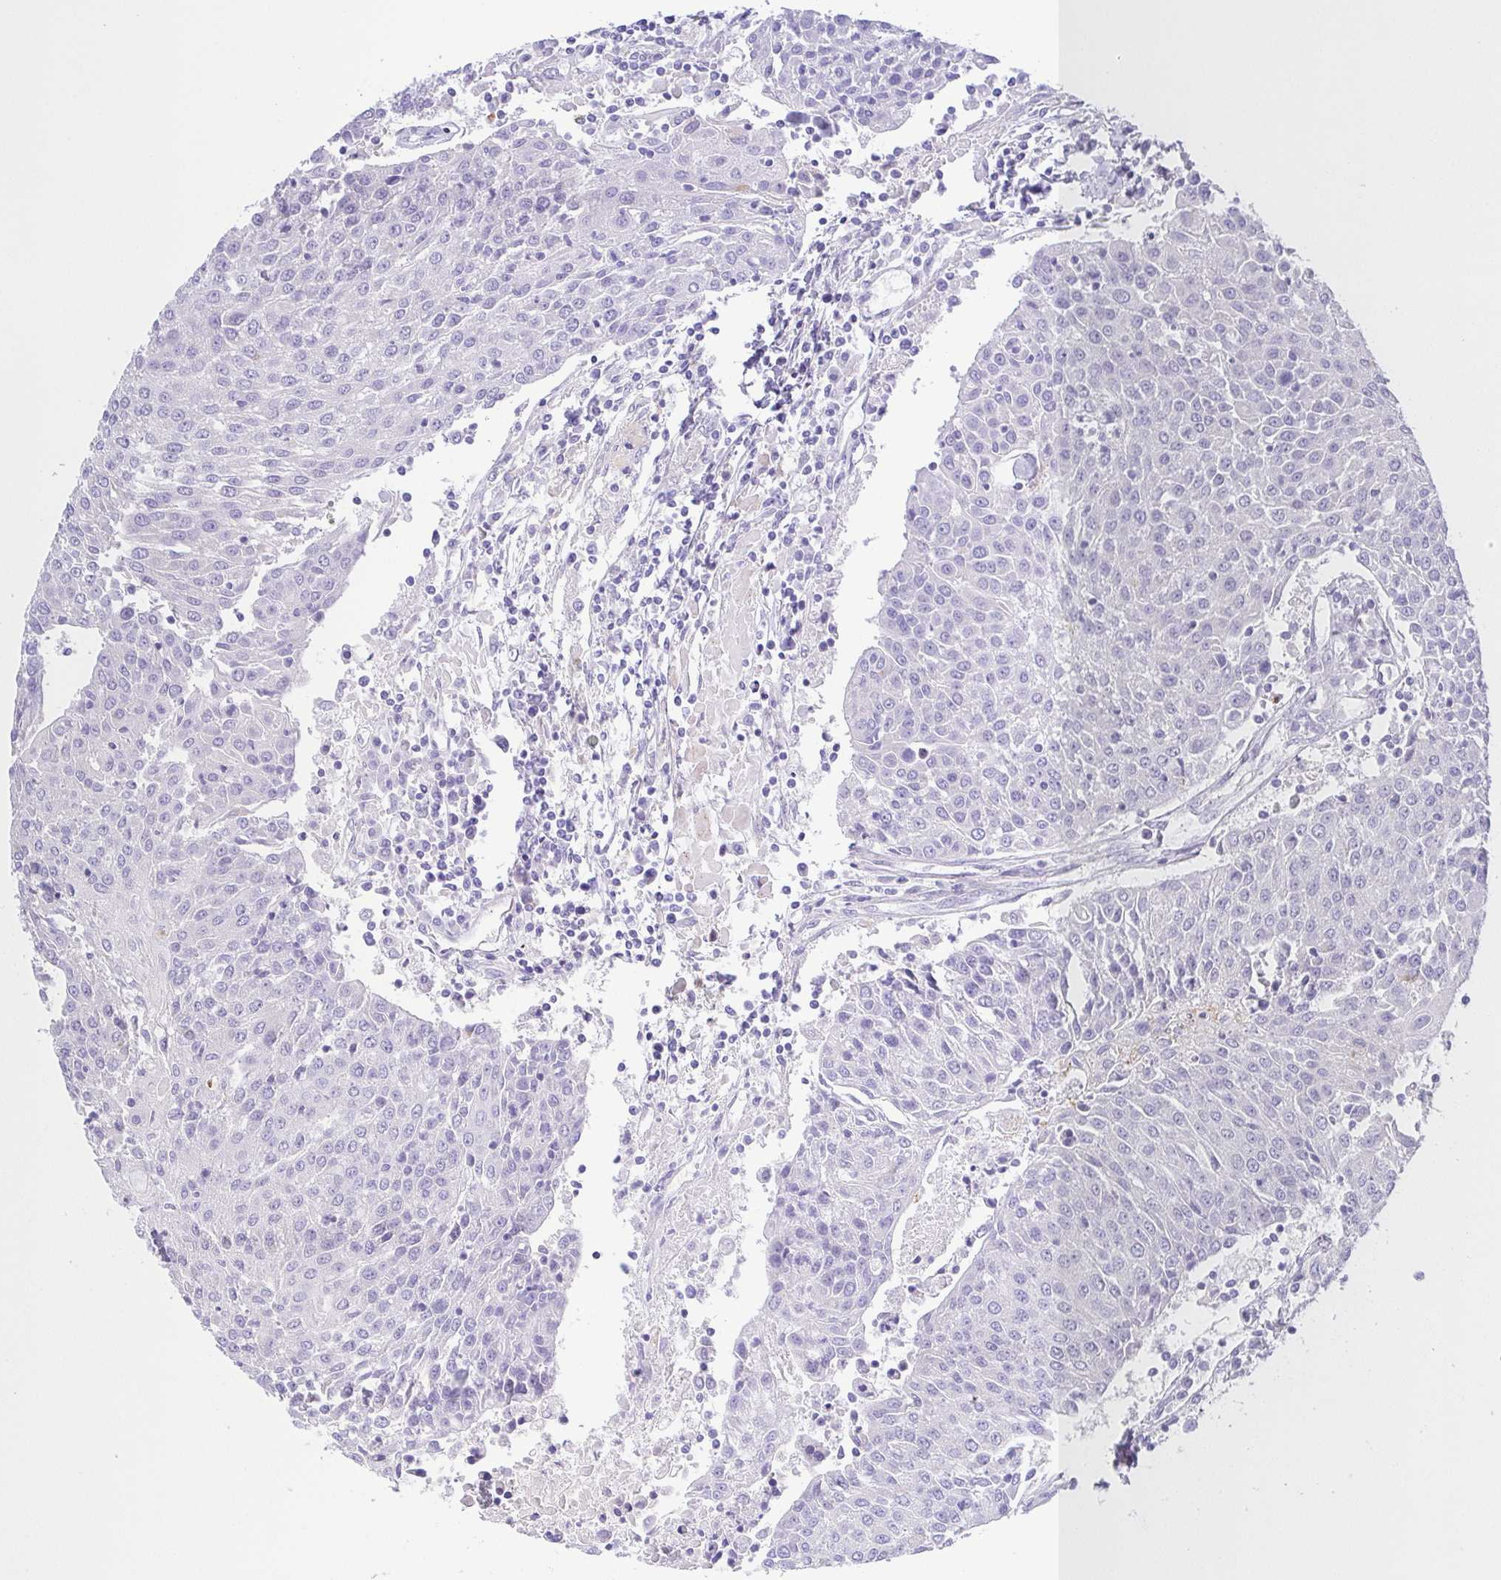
{"staining": {"intensity": "negative", "quantity": "none", "location": "none"}, "tissue": "urothelial cancer", "cell_type": "Tumor cells", "image_type": "cancer", "snomed": [{"axis": "morphology", "description": "Urothelial carcinoma, High grade"}, {"axis": "topography", "description": "Urinary bladder"}], "caption": "Tumor cells show no significant protein positivity in high-grade urothelial carcinoma. Nuclei are stained in blue.", "gene": "PKDREJ", "patient": {"sex": "female", "age": 85}}